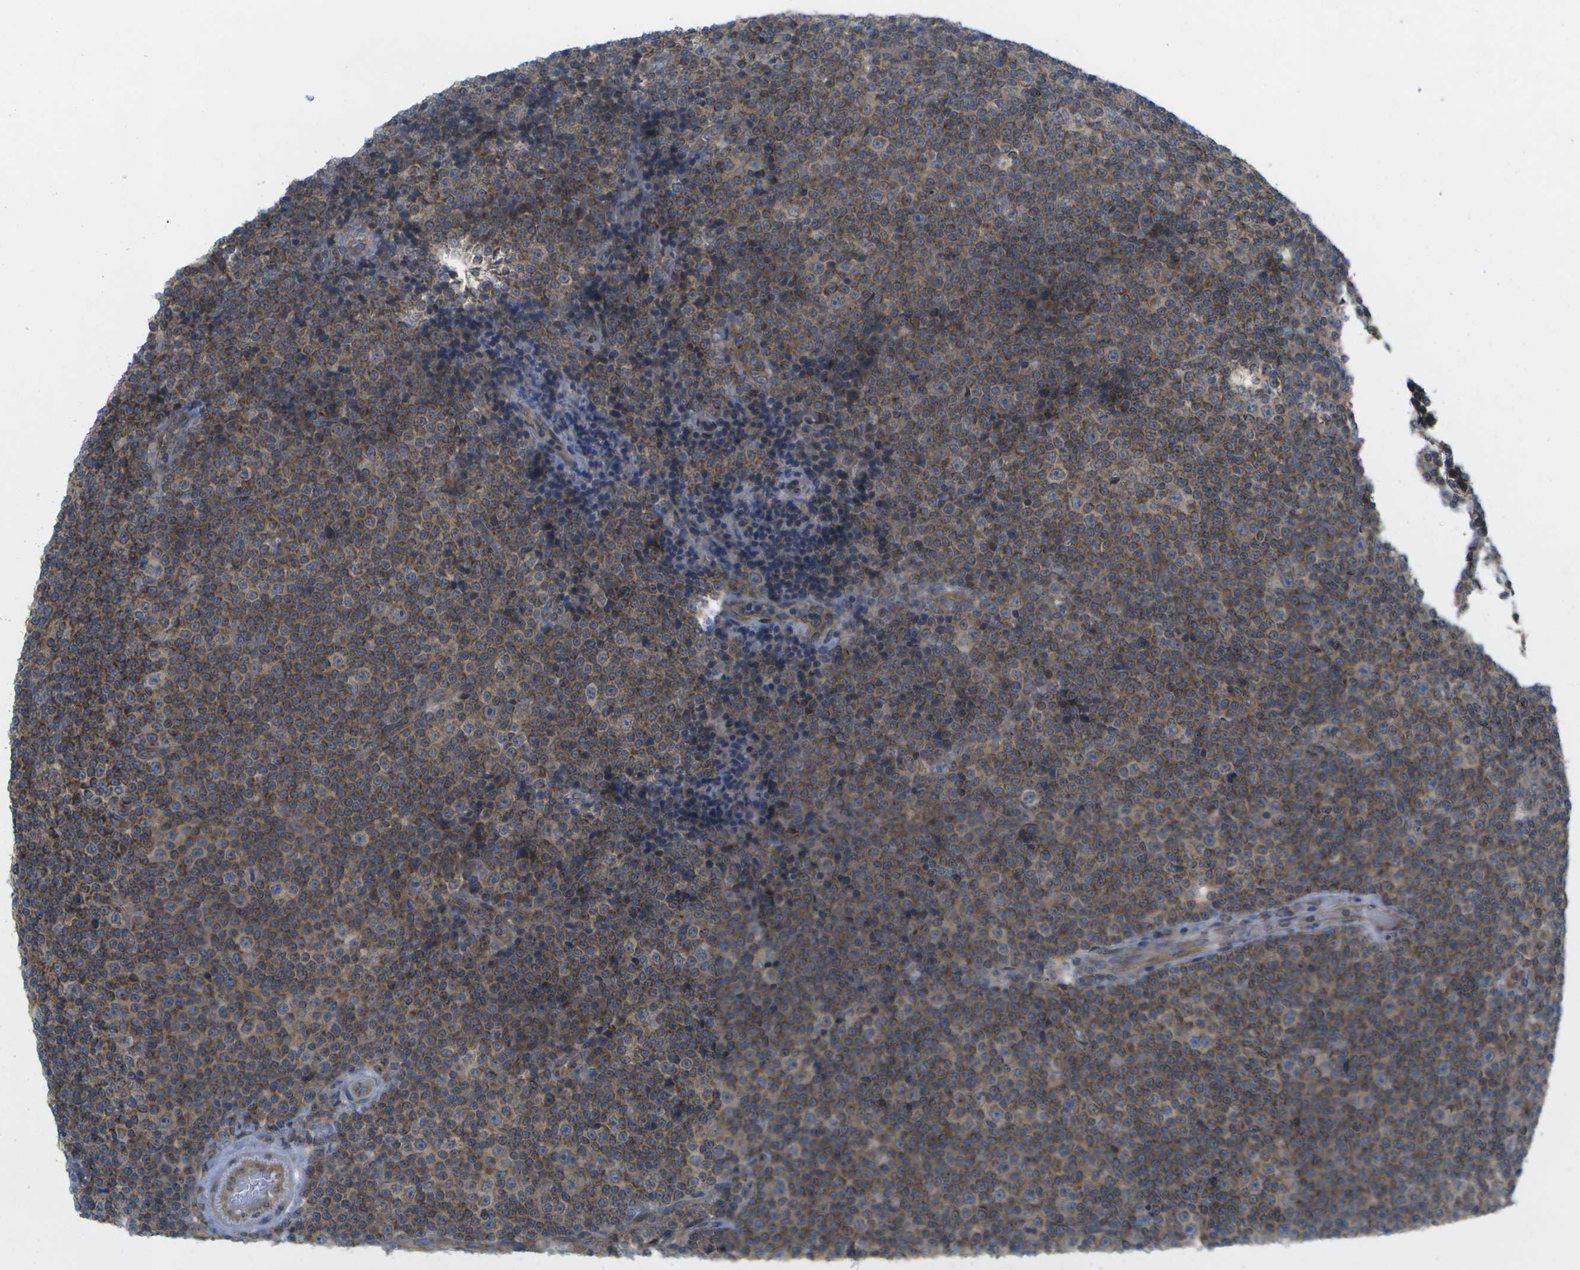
{"staining": {"intensity": "moderate", "quantity": "25%-75%", "location": "cytoplasmic/membranous"}, "tissue": "lymphoma", "cell_type": "Tumor cells", "image_type": "cancer", "snomed": [{"axis": "morphology", "description": "Malignant lymphoma, non-Hodgkin's type, Low grade"}, {"axis": "topography", "description": "Lymph node"}], "caption": "IHC histopathology image of human lymphoma stained for a protein (brown), which displays medium levels of moderate cytoplasmic/membranous staining in approximately 25%-75% of tumor cells.", "gene": "DPM3", "patient": {"sex": "female", "age": 67}}